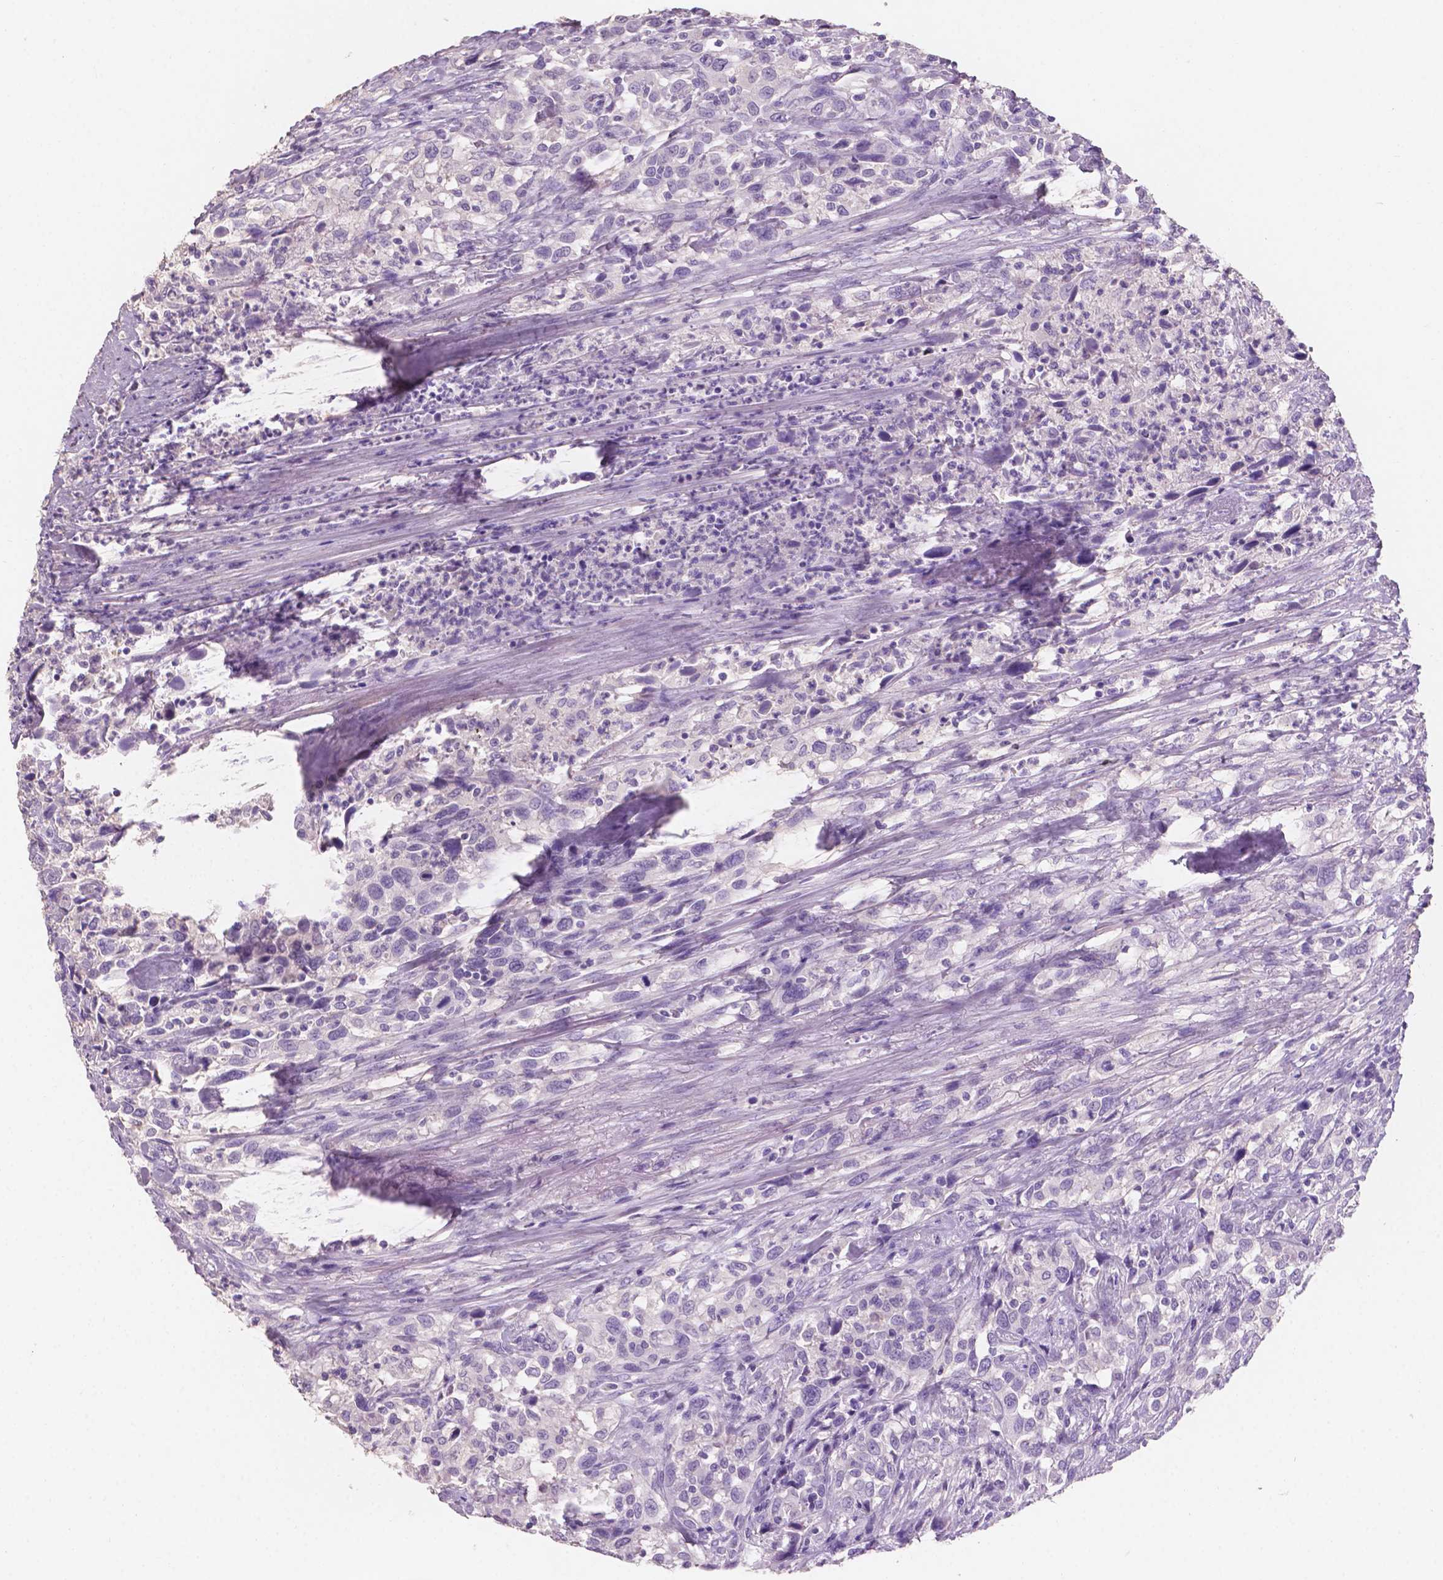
{"staining": {"intensity": "negative", "quantity": "none", "location": "none"}, "tissue": "urothelial cancer", "cell_type": "Tumor cells", "image_type": "cancer", "snomed": [{"axis": "morphology", "description": "Urothelial carcinoma, NOS"}, {"axis": "morphology", "description": "Urothelial carcinoma, High grade"}, {"axis": "topography", "description": "Urinary bladder"}], "caption": "Protein analysis of urothelial cancer reveals no significant staining in tumor cells.", "gene": "SBSN", "patient": {"sex": "female", "age": 64}}